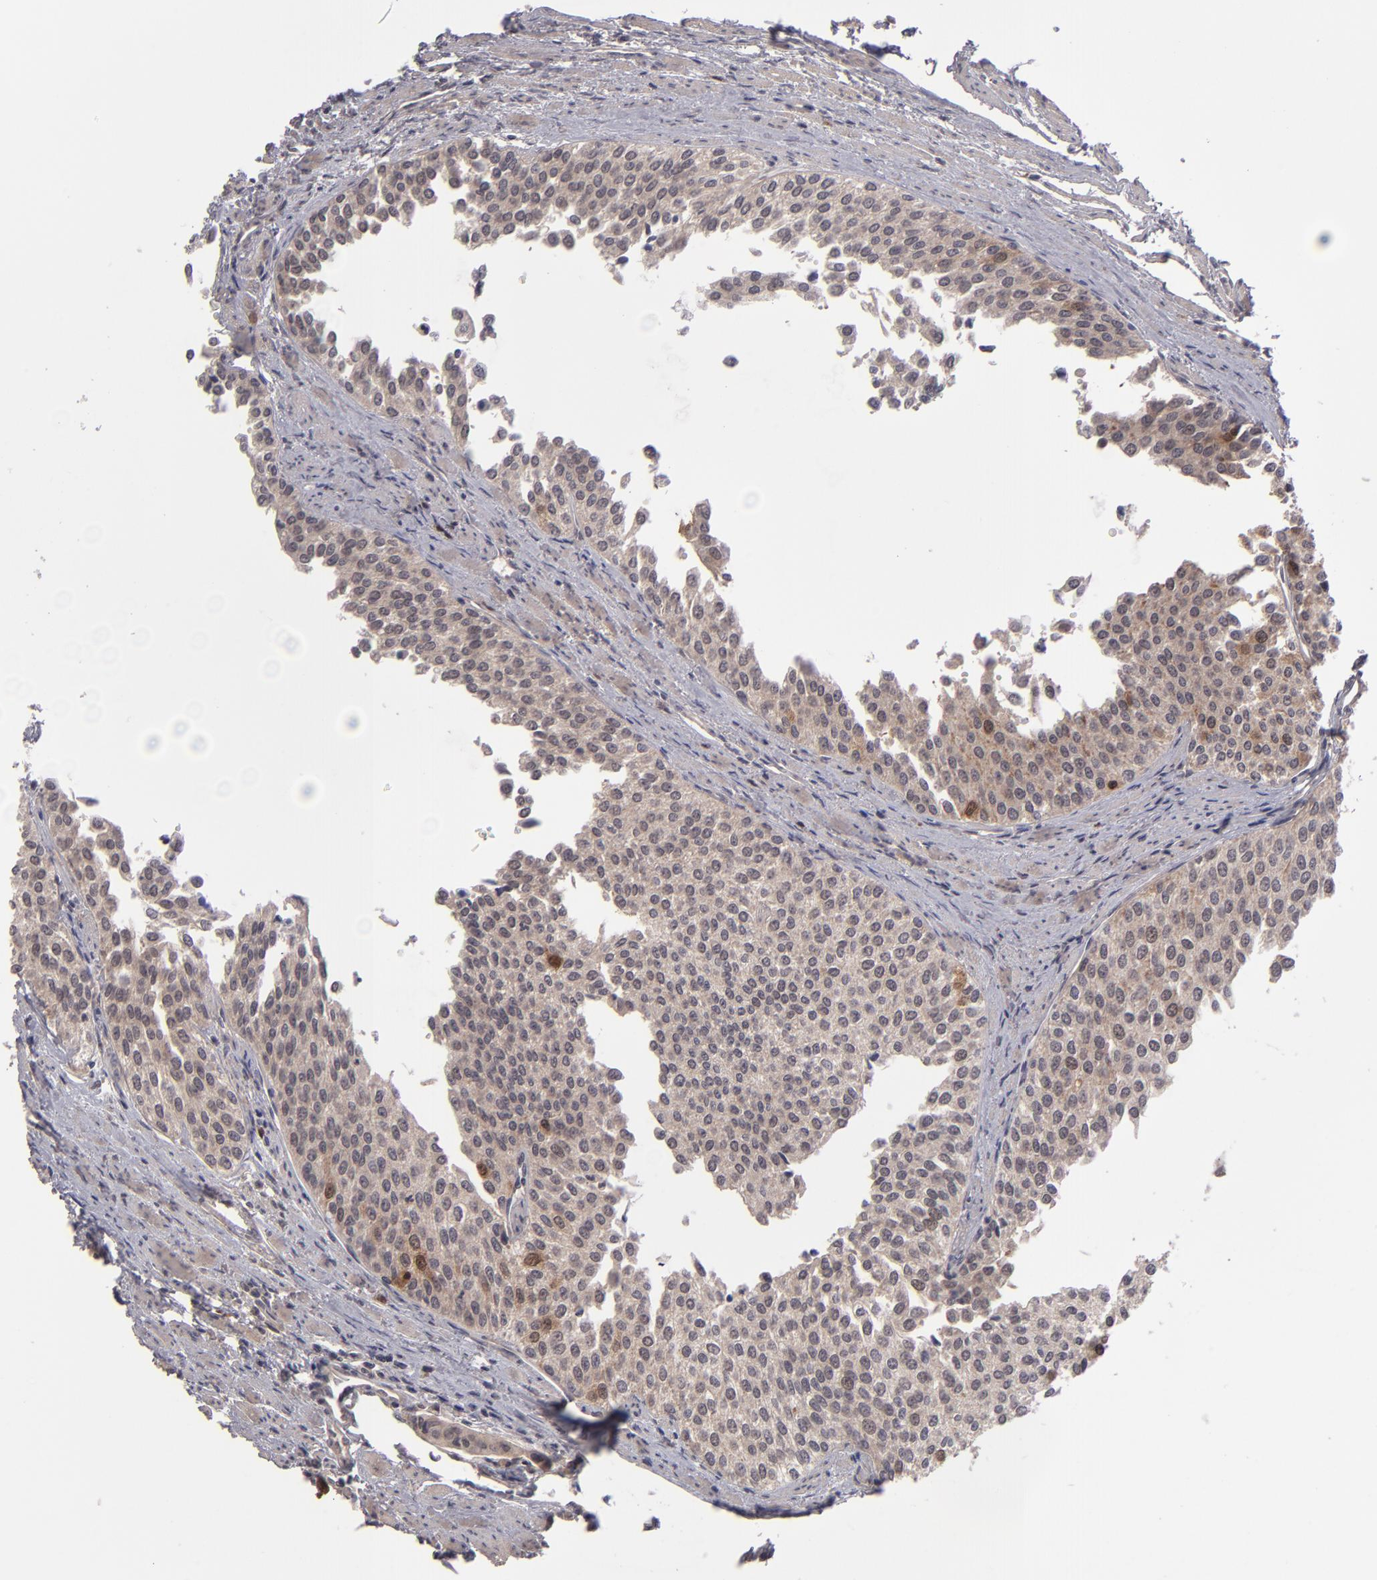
{"staining": {"intensity": "moderate", "quantity": ">75%", "location": "cytoplasmic/membranous"}, "tissue": "urothelial cancer", "cell_type": "Tumor cells", "image_type": "cancer", "snomed": [{"axis": "morphology", "description": "Urothelial carcinoma, Low grade"}, {"axis": "topography", "description": "Urinary bladder"}], "caption": "Moderate cytoplasmic/membranous staining is present in approximately >75% of tumor cells in urothelial cancer.", "gene": "TYMS", "patient": {"sex": "female", "age": 73}}